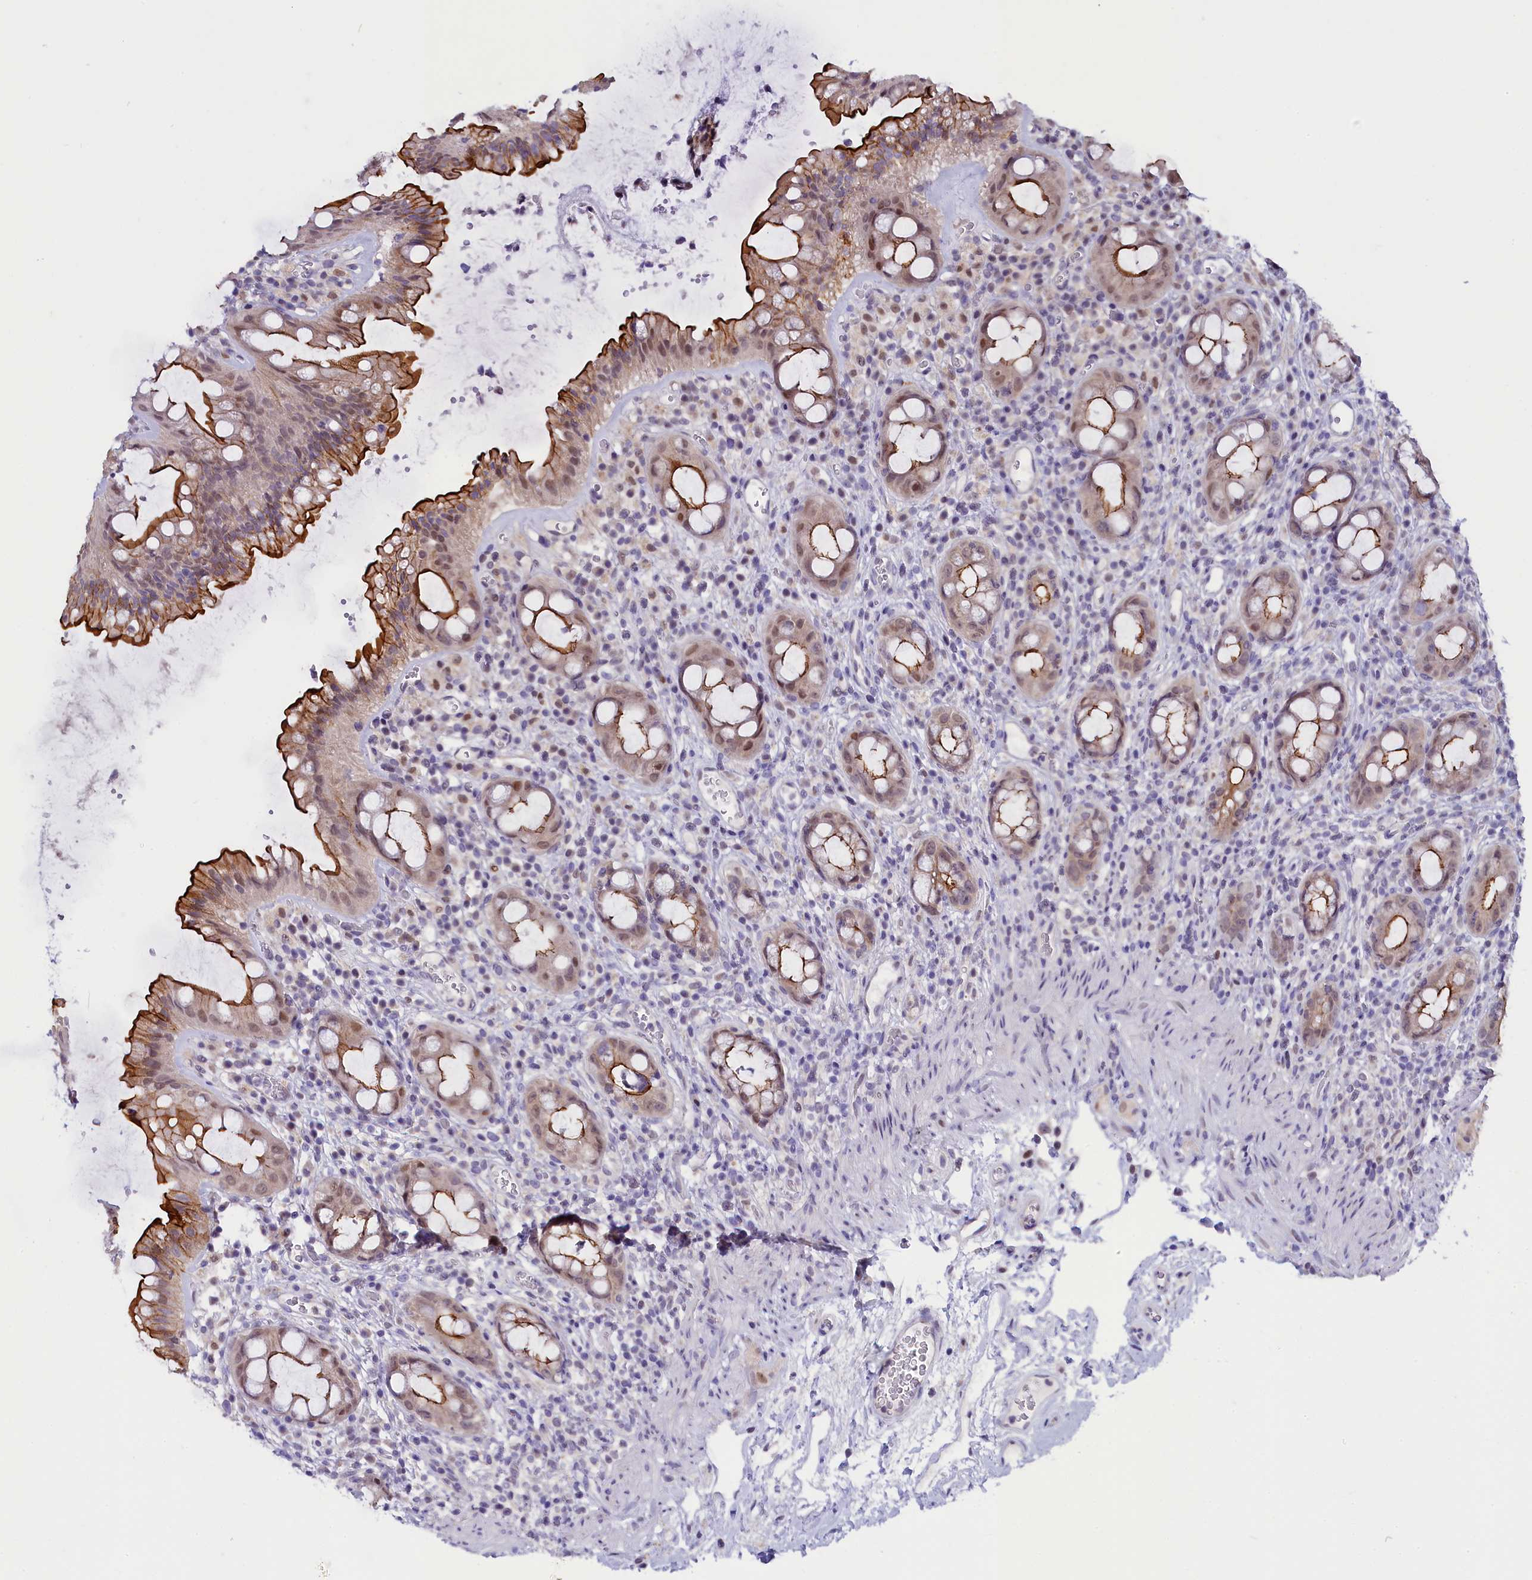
{"staining": {"intensity": "moderate", "quantity": ">75%", "location": "cytoplasmic/membranous,nuclear"}, "tissue": "rectum", "cell_type": "Glandular cells", "image_type": "normal", "snomed": [{"axis": "morphology", "description": "Normal tissue, NOS"}, {"axis": "topography", "description": "Rectum"}], "caption": "Brown immunohistochemical staining in unremarkable human rectum displays moderate cytoplasmic/membranous,nuclear expression in approximately >75% of glandular cells.", "gene": "OSGEP", "patient": {"sex": "female", "age": 57}}